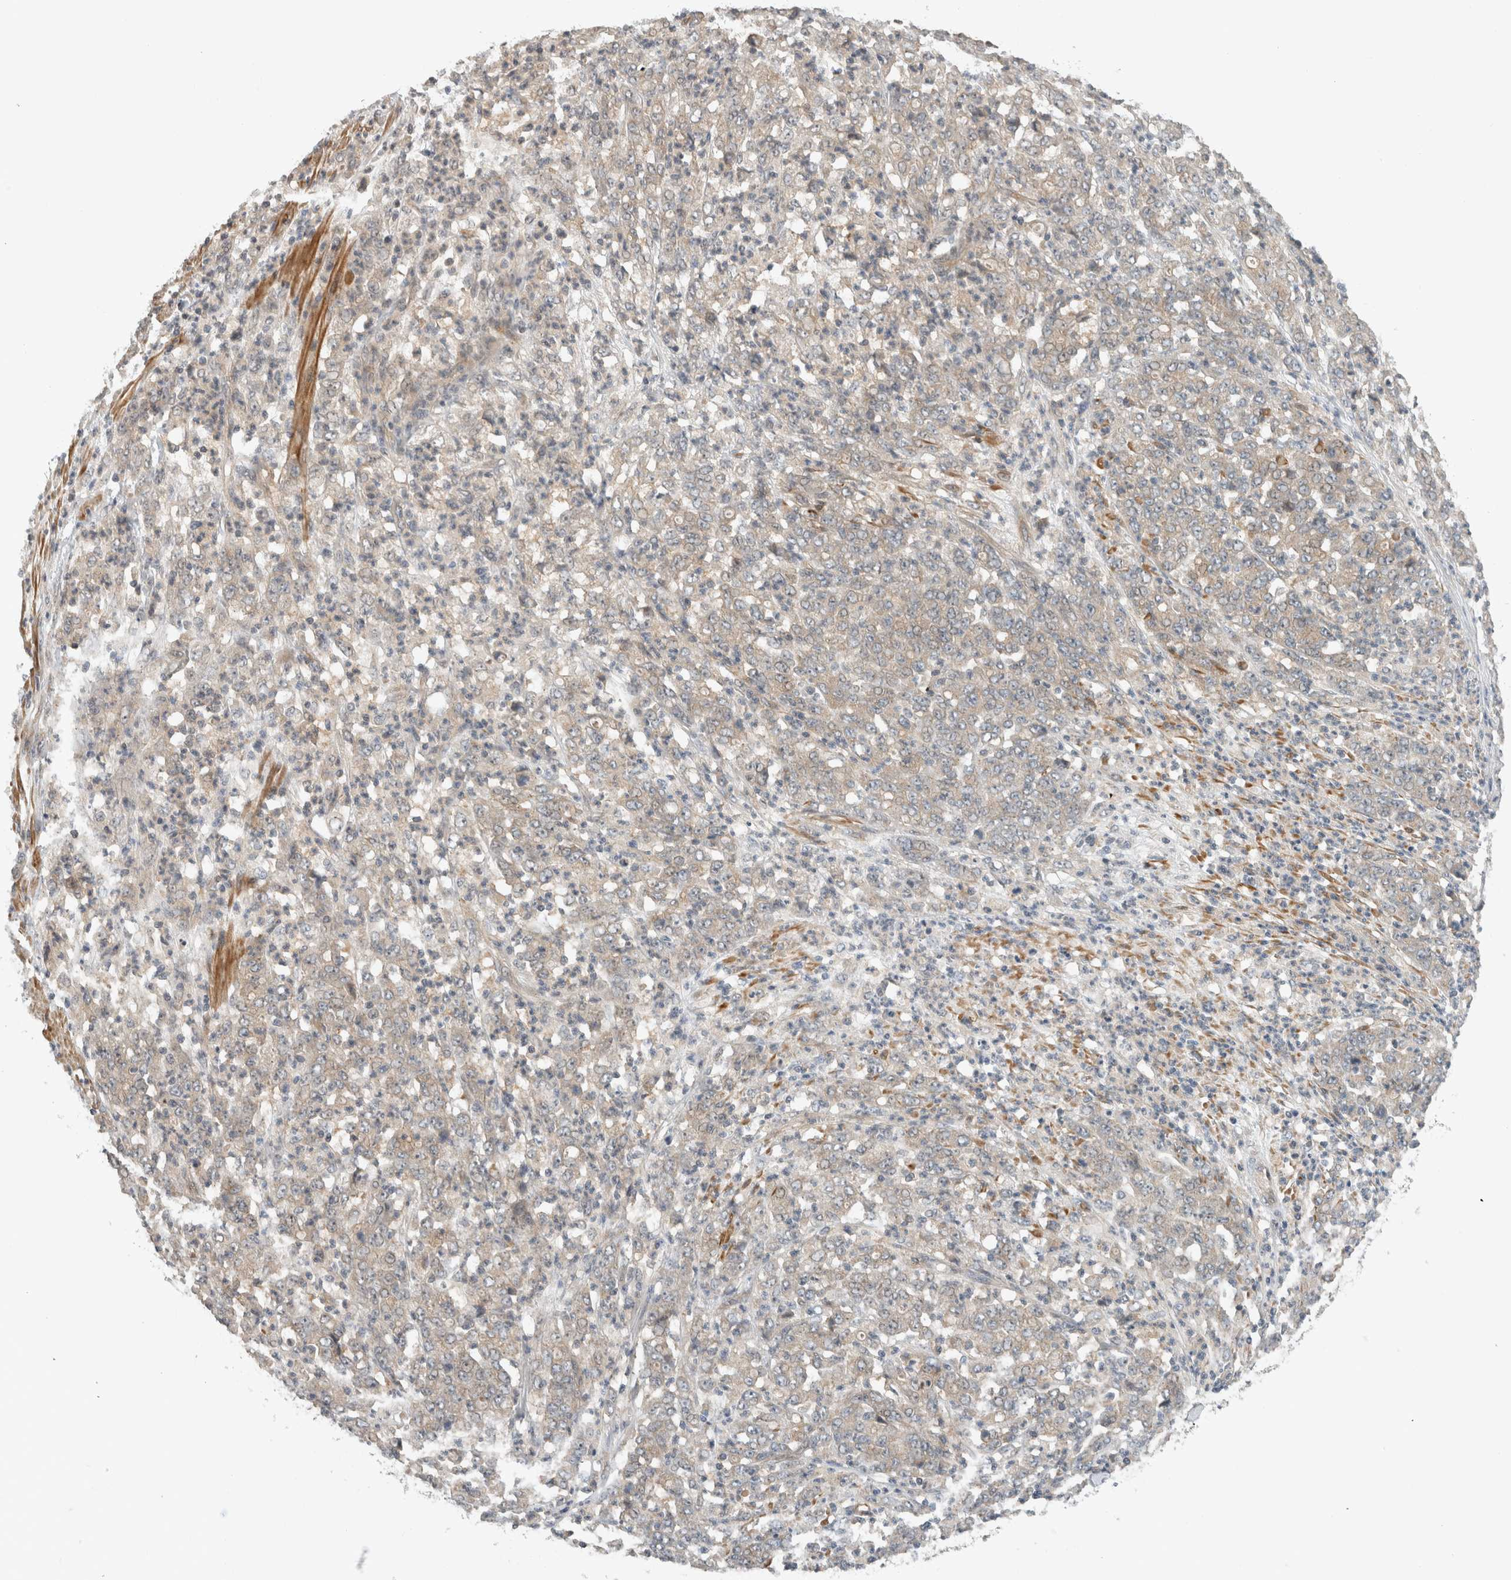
{"staining": {"intensity": "weak", "quantity": "<25%", "location": "cytoplasmic/membranous"}, "tissue": "stomach cancer", "cell_type": "Tumor cells", "image_type": "cancer", "snomed": [{"axis": "morphology", "description": "Adenocarcinoma, NOS"}, {"axis": "topography", "description": "Stomach, lower"}], "caption": "This is a micrograph of IHC staining of stomach cancer, which shows no staining in tumor cells.", "gene": "ERCC6L2", "patient": {"sex": "female", "age": 71}}